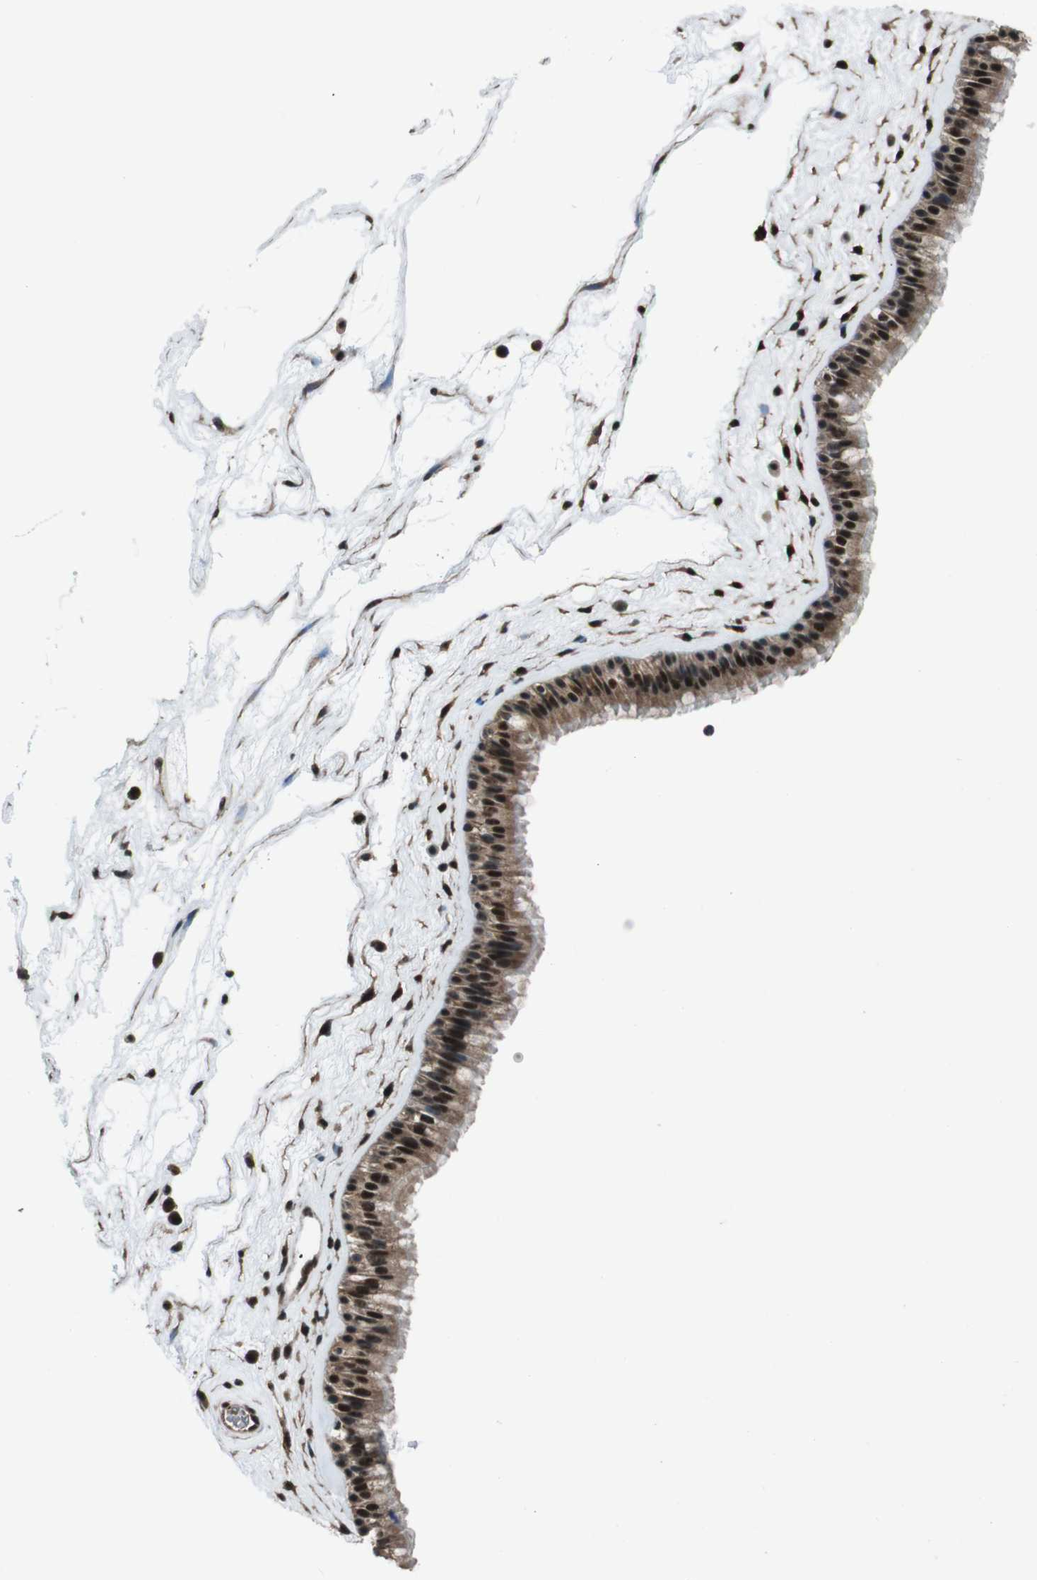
{"staining": {"intensity": "strong", "quantity": ">75%", "location": "cytoplasmic/membranous,nuclear"}, "tissue": "nasopharynx", "cell_type": "Respiratory epithelial cells", "image_type": "normal", "snomed": [{"axis": "morphology", "description": "Normal tissue, NOS"}, {"axis": "morphology", "description": "Inflammation, NOS"}, {"axis": "topography", "description": "Nasopharynx"}], "caption": "IHC (DAB) staining of unremarkable nasopharynx exhibits strong cytoplasmic/membranous,nuclear protein staining in approximately >75% of respiratory epithelial cells.", "gene": "NR4A2", "patient": {"sex": "male", "age": 48}}